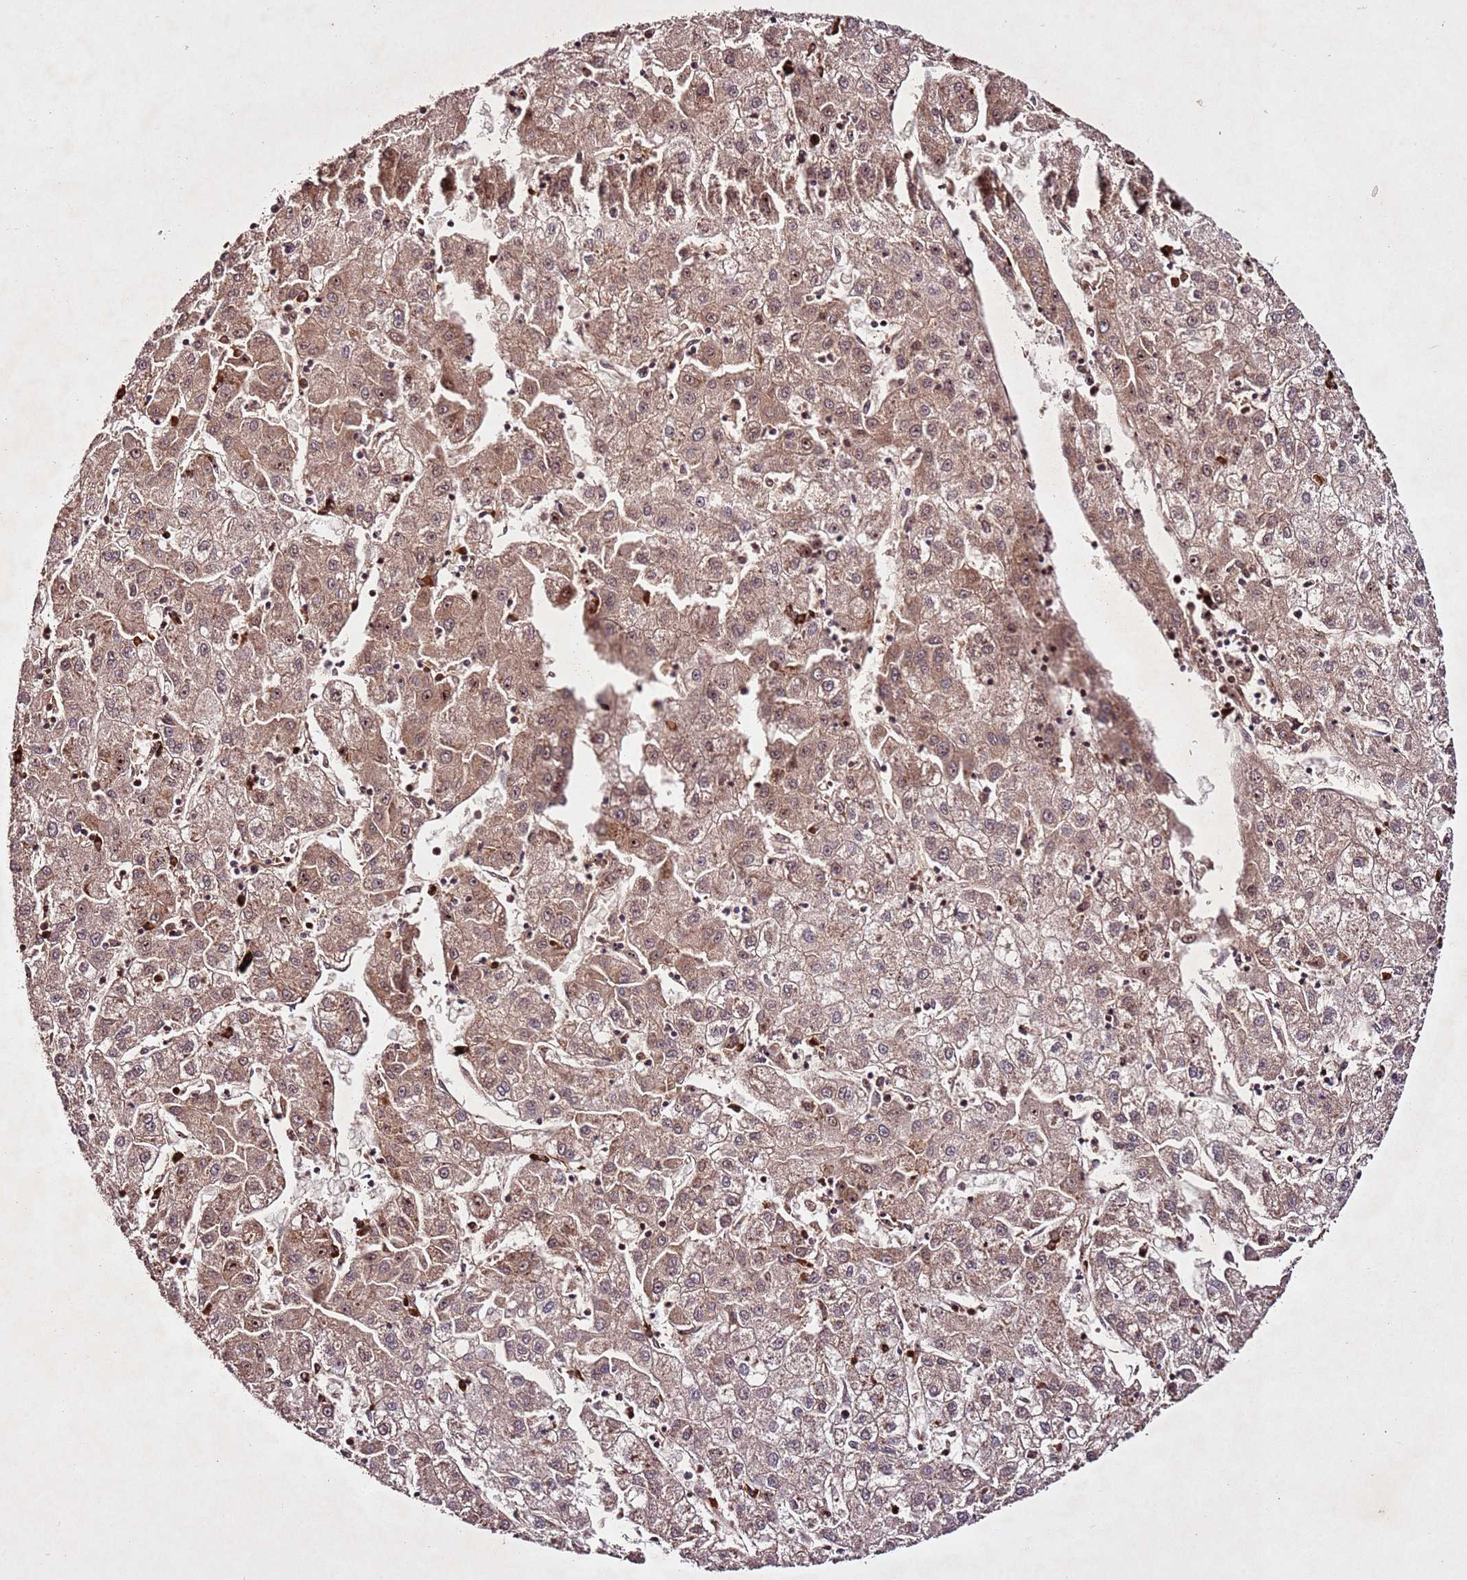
{"staining": {"intensity": "moderate", "quantity": ">75%", "location": "cytoplasmic/membranous"}, "tissue": "liver cancer", "cell_type": "Tumor cells", "image_type": "cancer", "snomed": [{"axis": "morphology", "description": "Carcinoma, Hepatocellular, NOS"}, {"axis": "topography", "description": "Liver"}], "caption": "Liver cancer (hepatocellular carcinoma) stained for a protein demonstrates moderate cytoplasmic/membranous positivity in tumor cells. (DAB IHC, brown staining for protein, blue staining for nuclei).", "gene": "PTMA", "patient": {"sex": "male", "age": 72}}